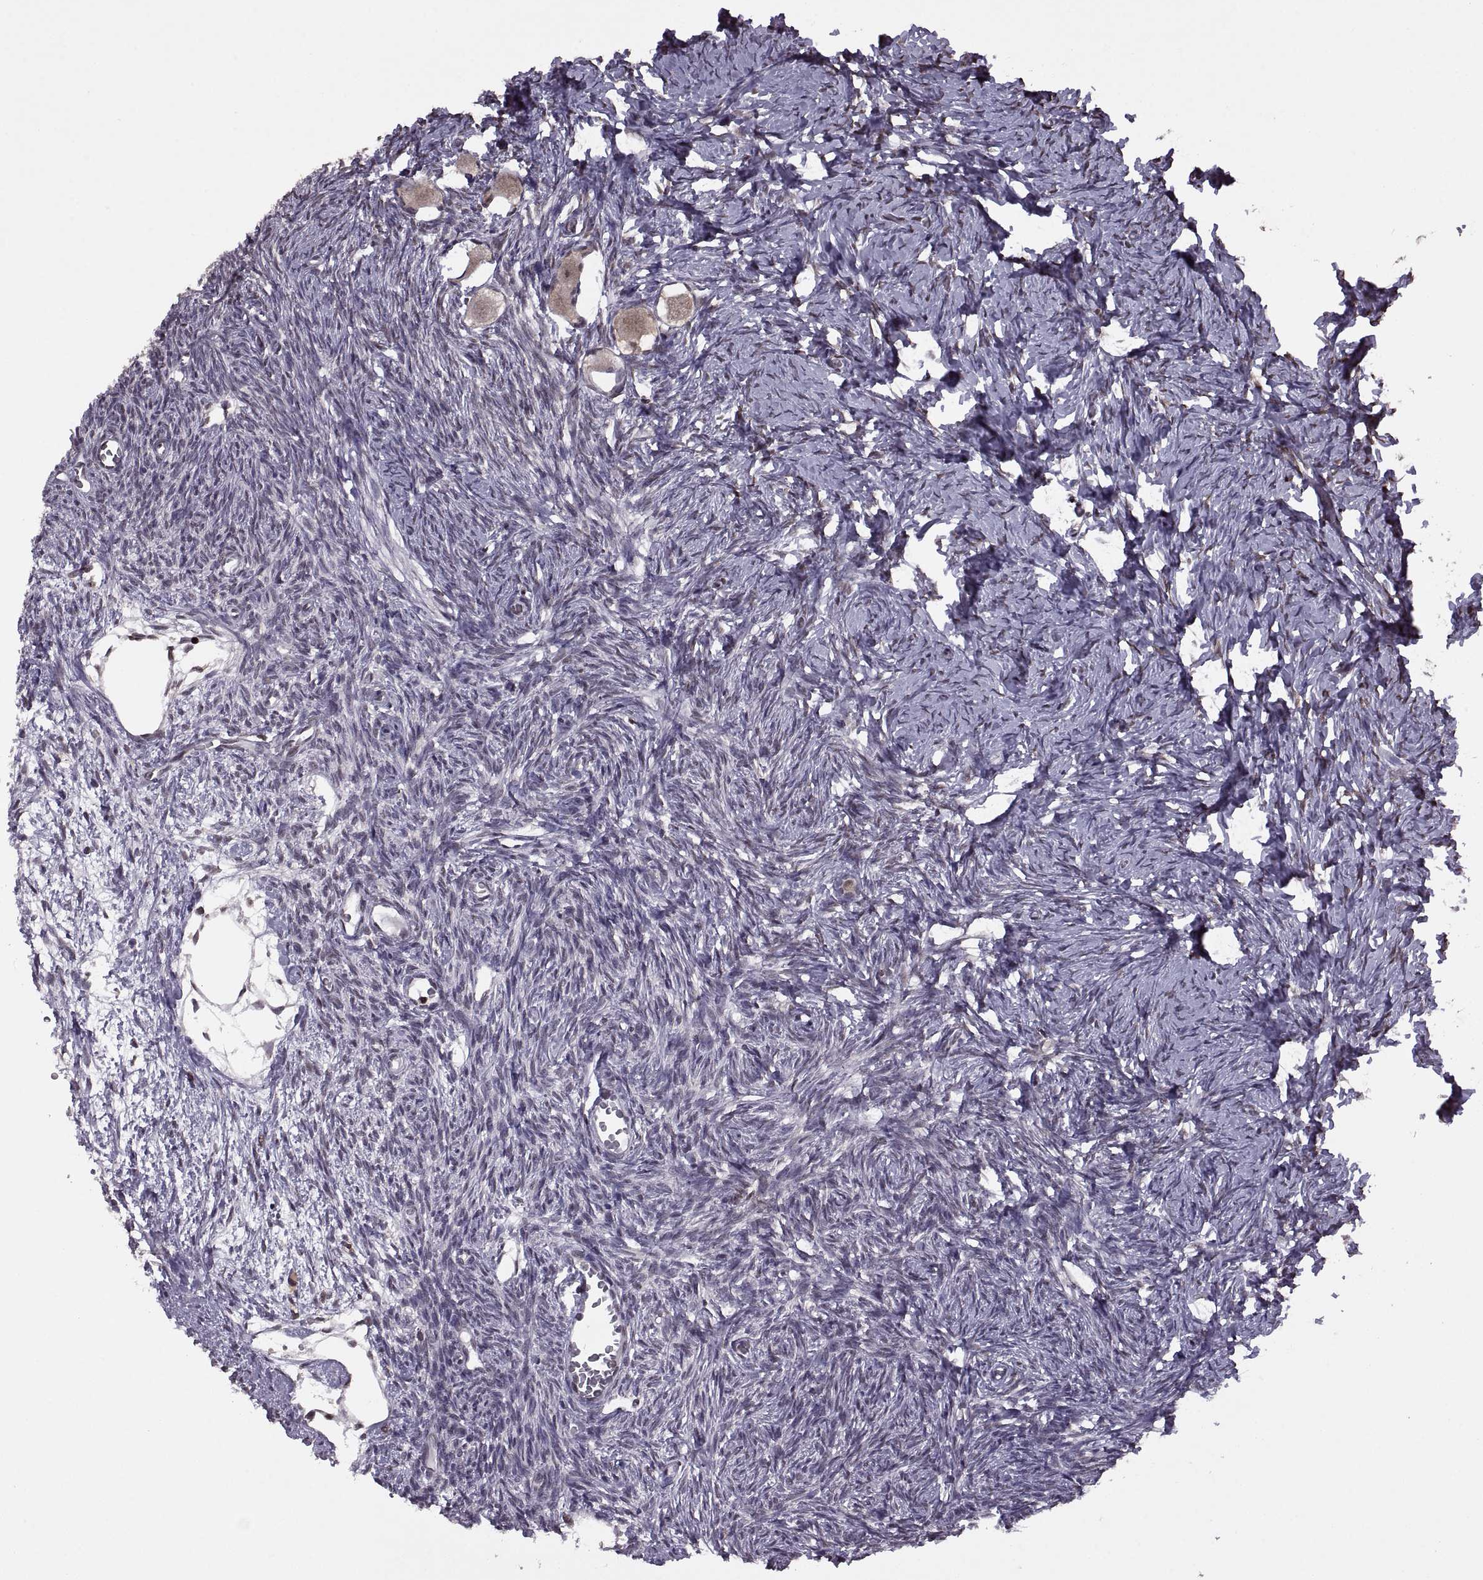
{"staining": {"intensity": "weak", "quantity": ">75%", "location": "cytoplasmic/membranous"}, "tissue": "ovary", "cell_type": "Follicle cells", "image_type": "normal", "snomed": [{"axis": "morphology", "description": "Normal tissue, NOS"}, {"axis": "topography", "description": "Ovary"}], "caption": "Ovary stained with DAB (3,3'-diaminobenzidine) IHC displays low levels of weak cytoplasmic/membranous expression in approximately >75% of follicle cells.", "gene": "INTS3", "patient": {"sex": "female", "age": 27}}